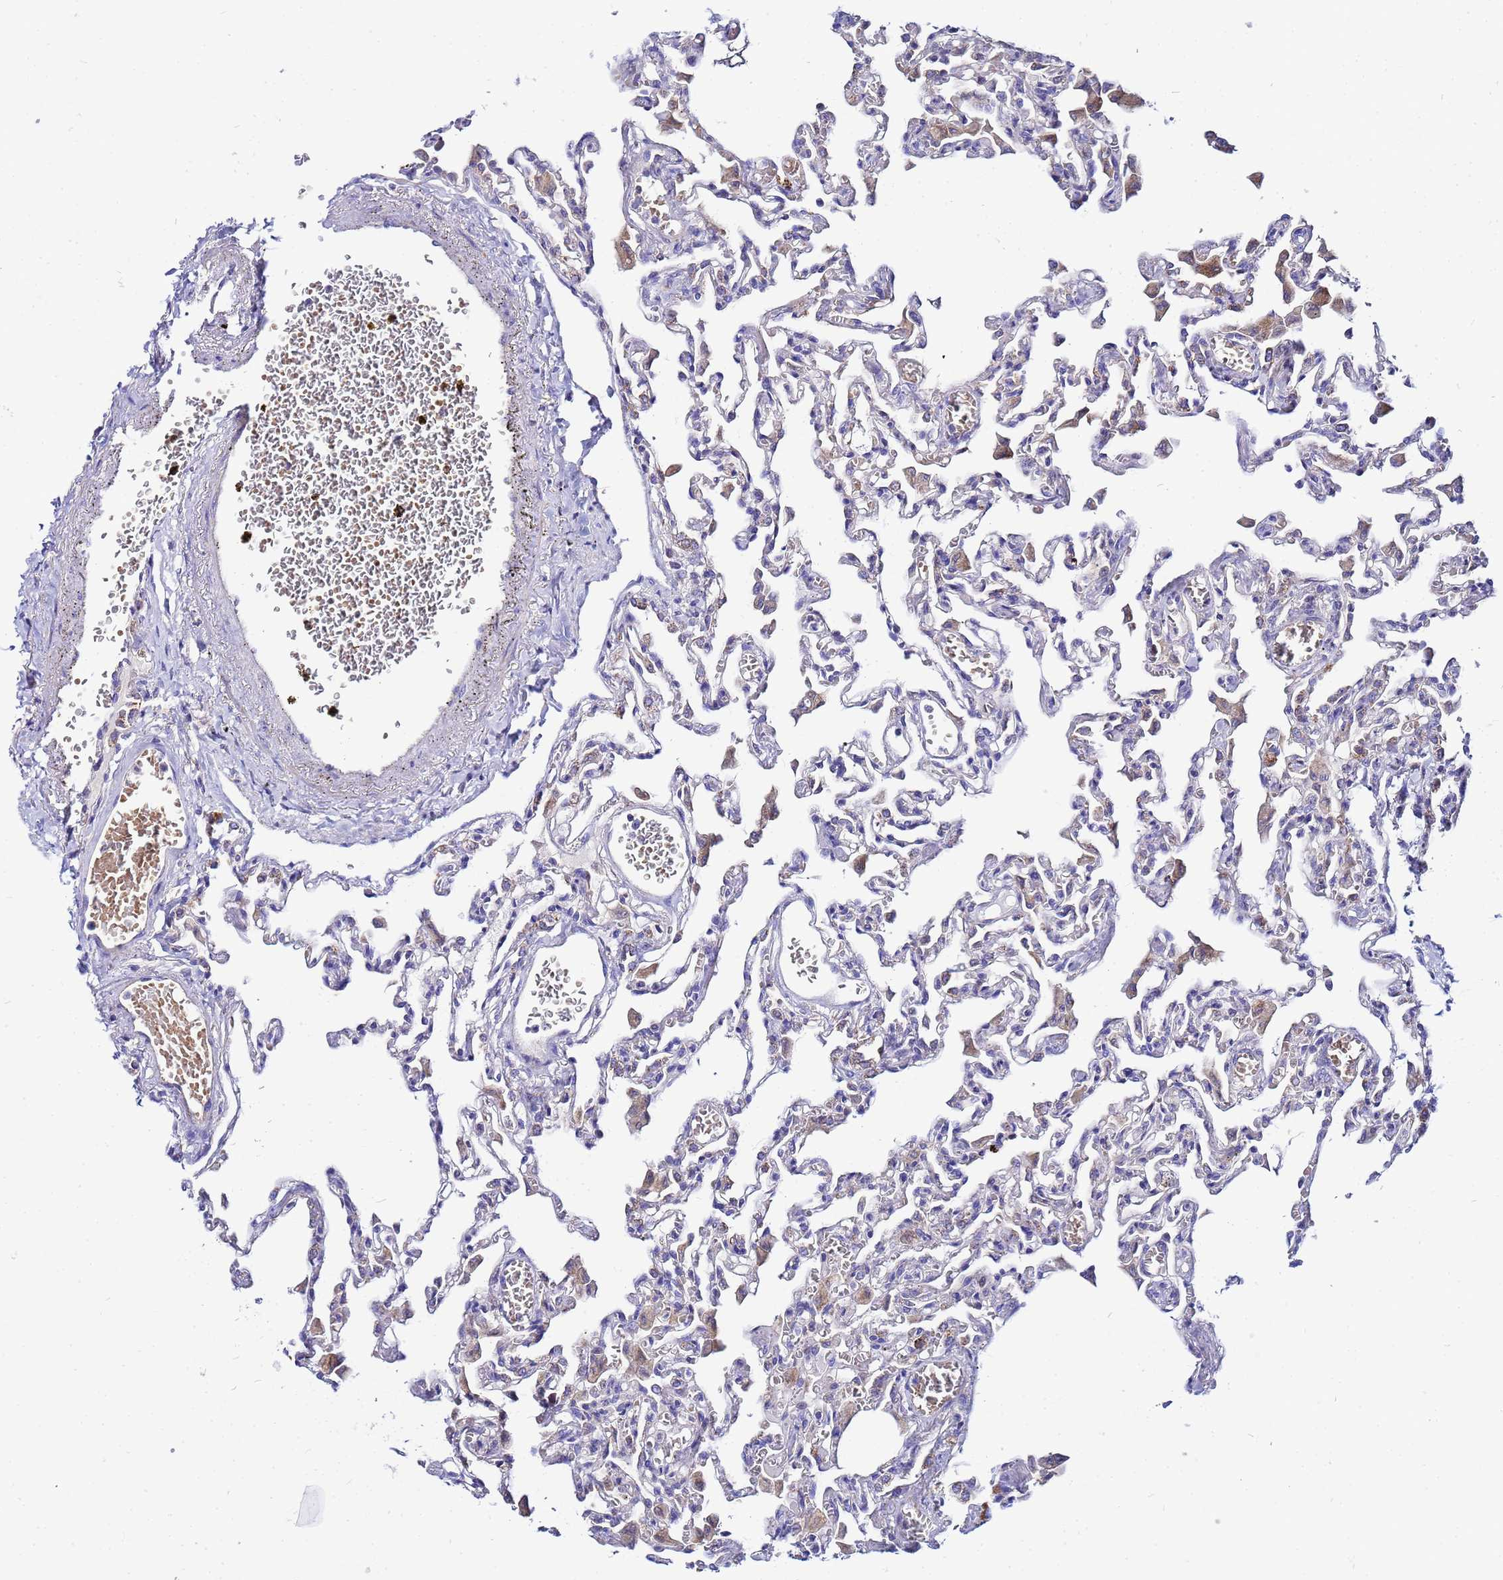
{"staining": {"intensity": "weak", "quantity": "<25%", "location": "cytoplasmic/membranous"}, "tissue": "lung", "cell_type": "Alveolar cells", "image_type": "normal", "snomed": [{"axis": "morphology", "description": "Normal tissue, NOS"}, {"axis": "topography", "description": "Bronchus"}, {"axis": "topography", "description": "Lung"}], "caption": "The micrograph exhibits no staining of alveolar cells in benign lung.", "gene": "FAHD2A", "patient": {"sex": "female", "age": 49}}